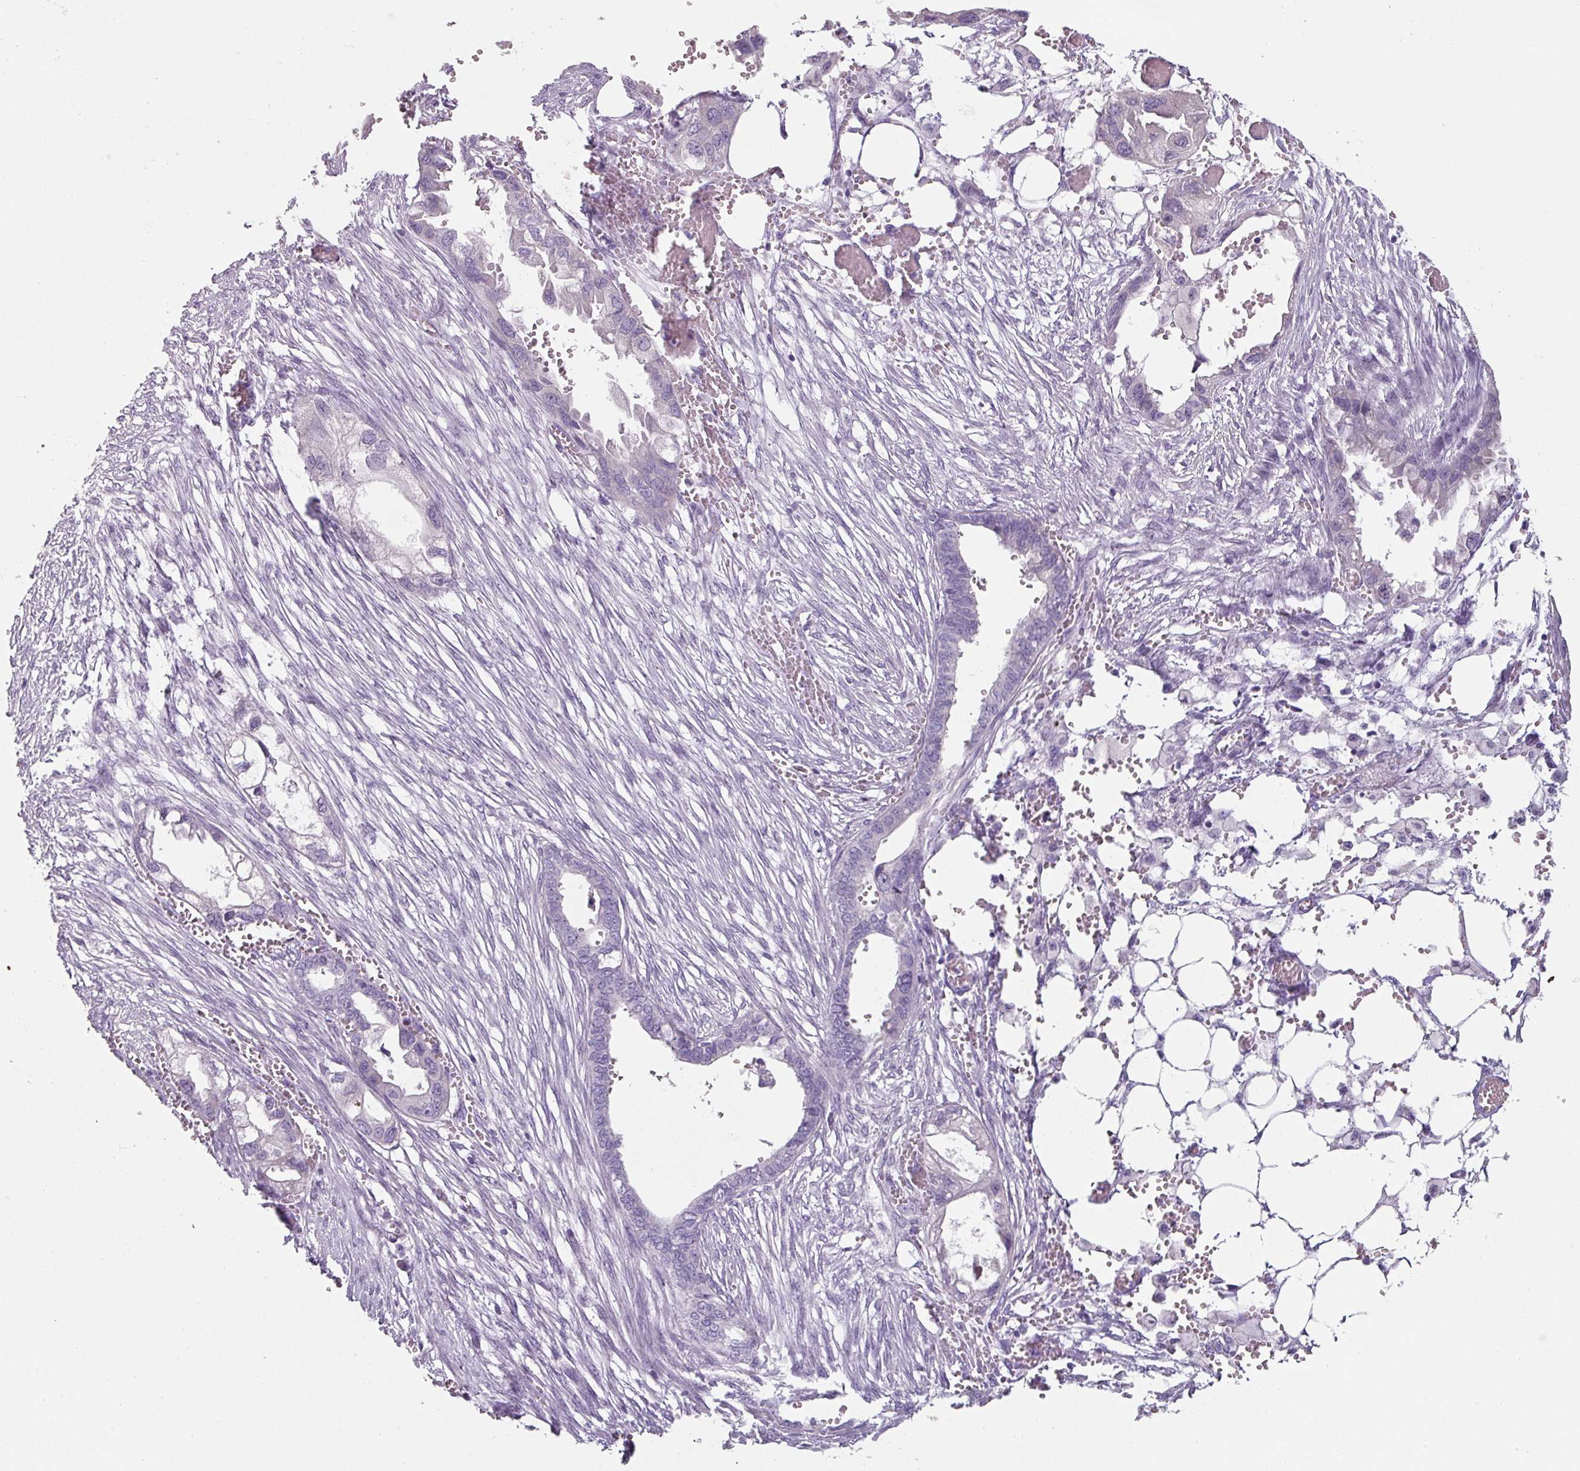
{"staining": {"intensity": "negative", "quantity": "none", "location": "none"}, "tissue": "endometrial cancer", "cell_type": "Tumor cells", "image_type": "cancer", "snomed": [{"axis": "morphology", "description": "Adenocarcinoma, NOS"}, {"axis": "morphology", "description": "Adenocarcinoma, metastatic, NOS"}, {"axis": "topography", "description": "Adipose tissue"}, {"axis": "topography", "description": "Endometrium"}], "caption": "Adenocarcinoma (endometrial) stained for a protein using immunohistochemistry (IHC) shows no expression tumor cells.", "gene": "FHAD1", "patient": {"sex": "female", "age": 67}}